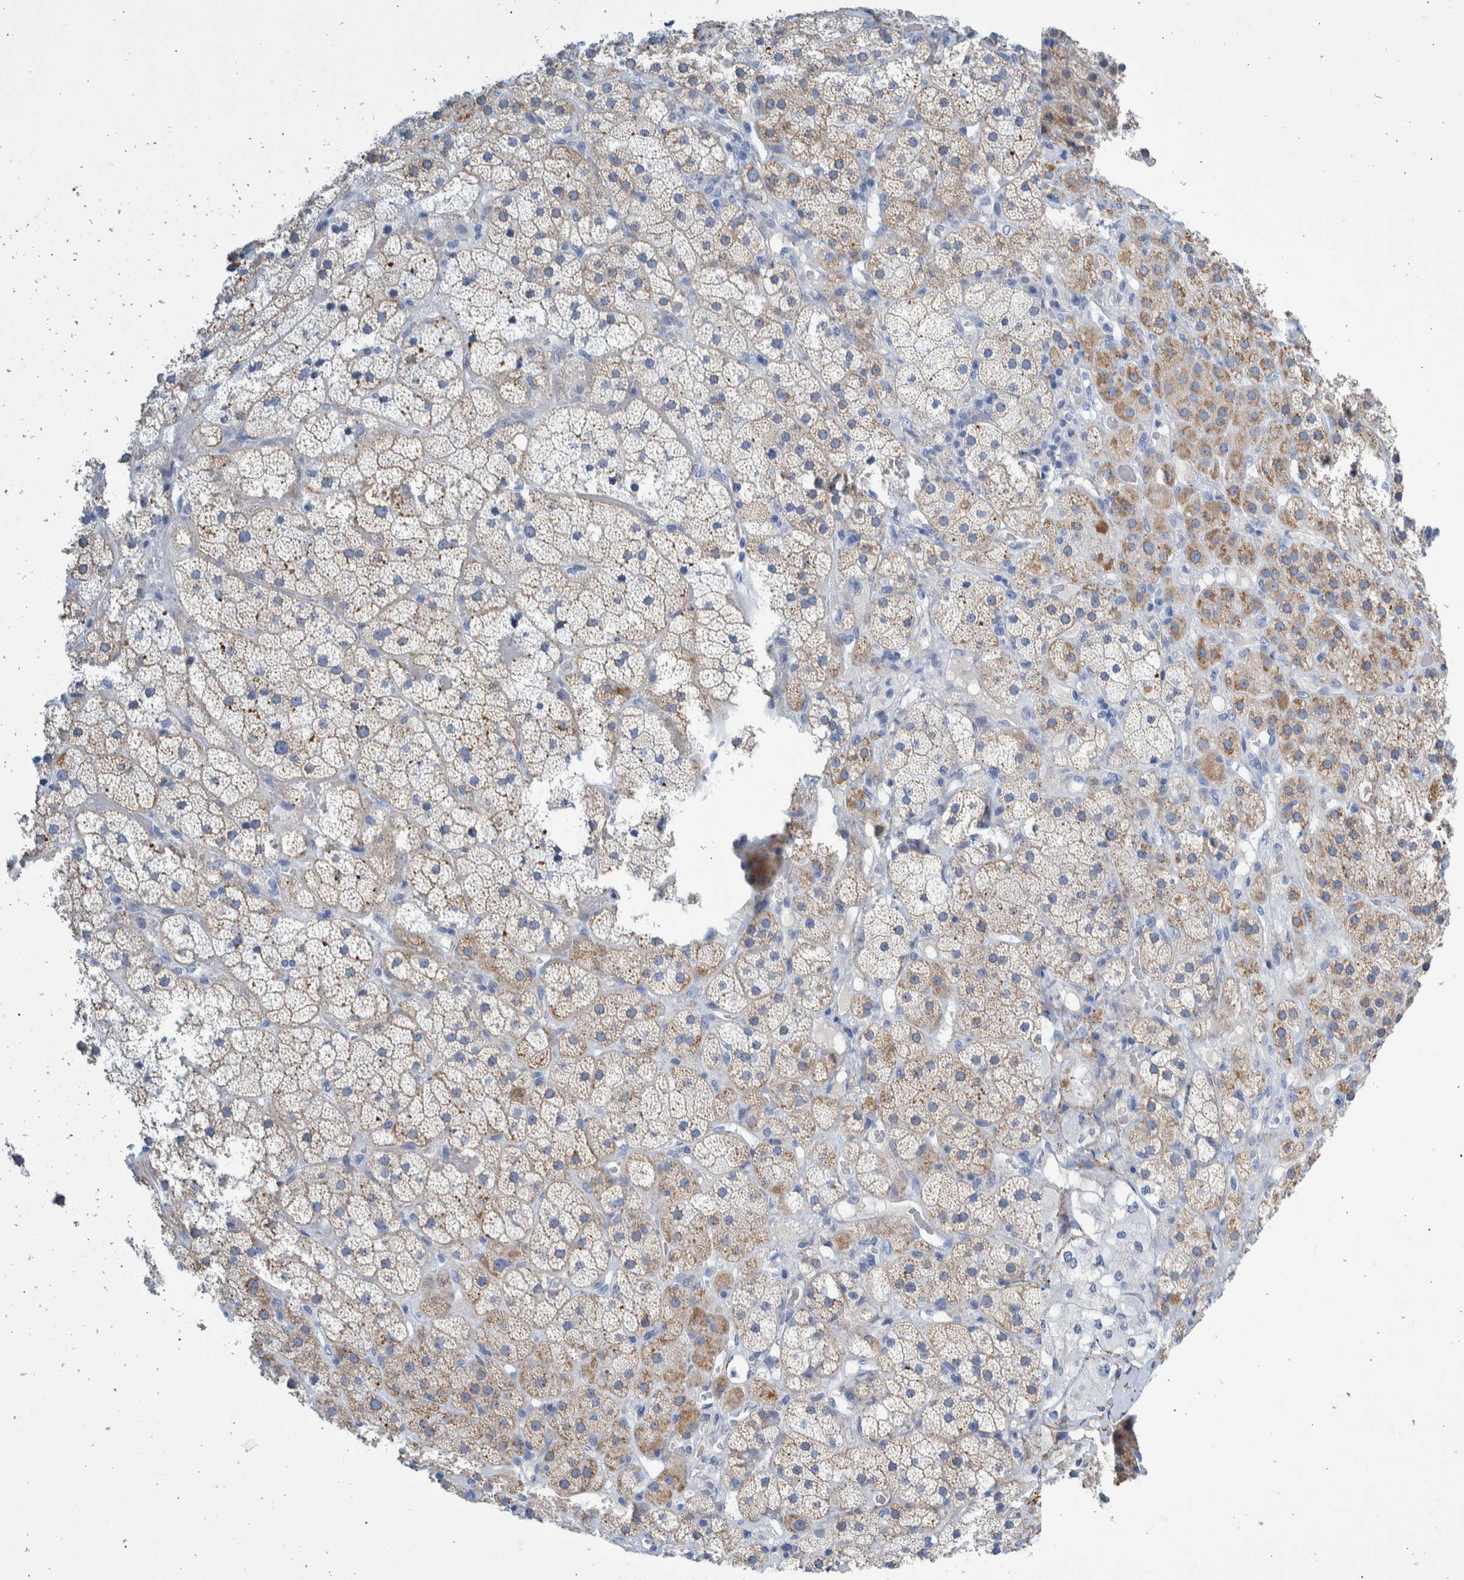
{"staining": {"intensity": "moderate", "quantity": "25%-75%", "location": "cytoplasmic/membranous"}, "tissue": "adrenal gland", "cell_type": "Glandular cells", "image_type": "normal", "snomed": [{"axis": "morphology", "description": "Normal tissue, NOS"}, {"axis": "topography", "description": "Adrenal gland"}], "caption": "Brown immunohistochemical staining in normal human adrenal gland demonstrates moderate cytoplasmic/membranous staining in about 25%-75% of glandular cells.", "gene": "SLC34A3", "patient": {"sex": "male", "age": 57}}